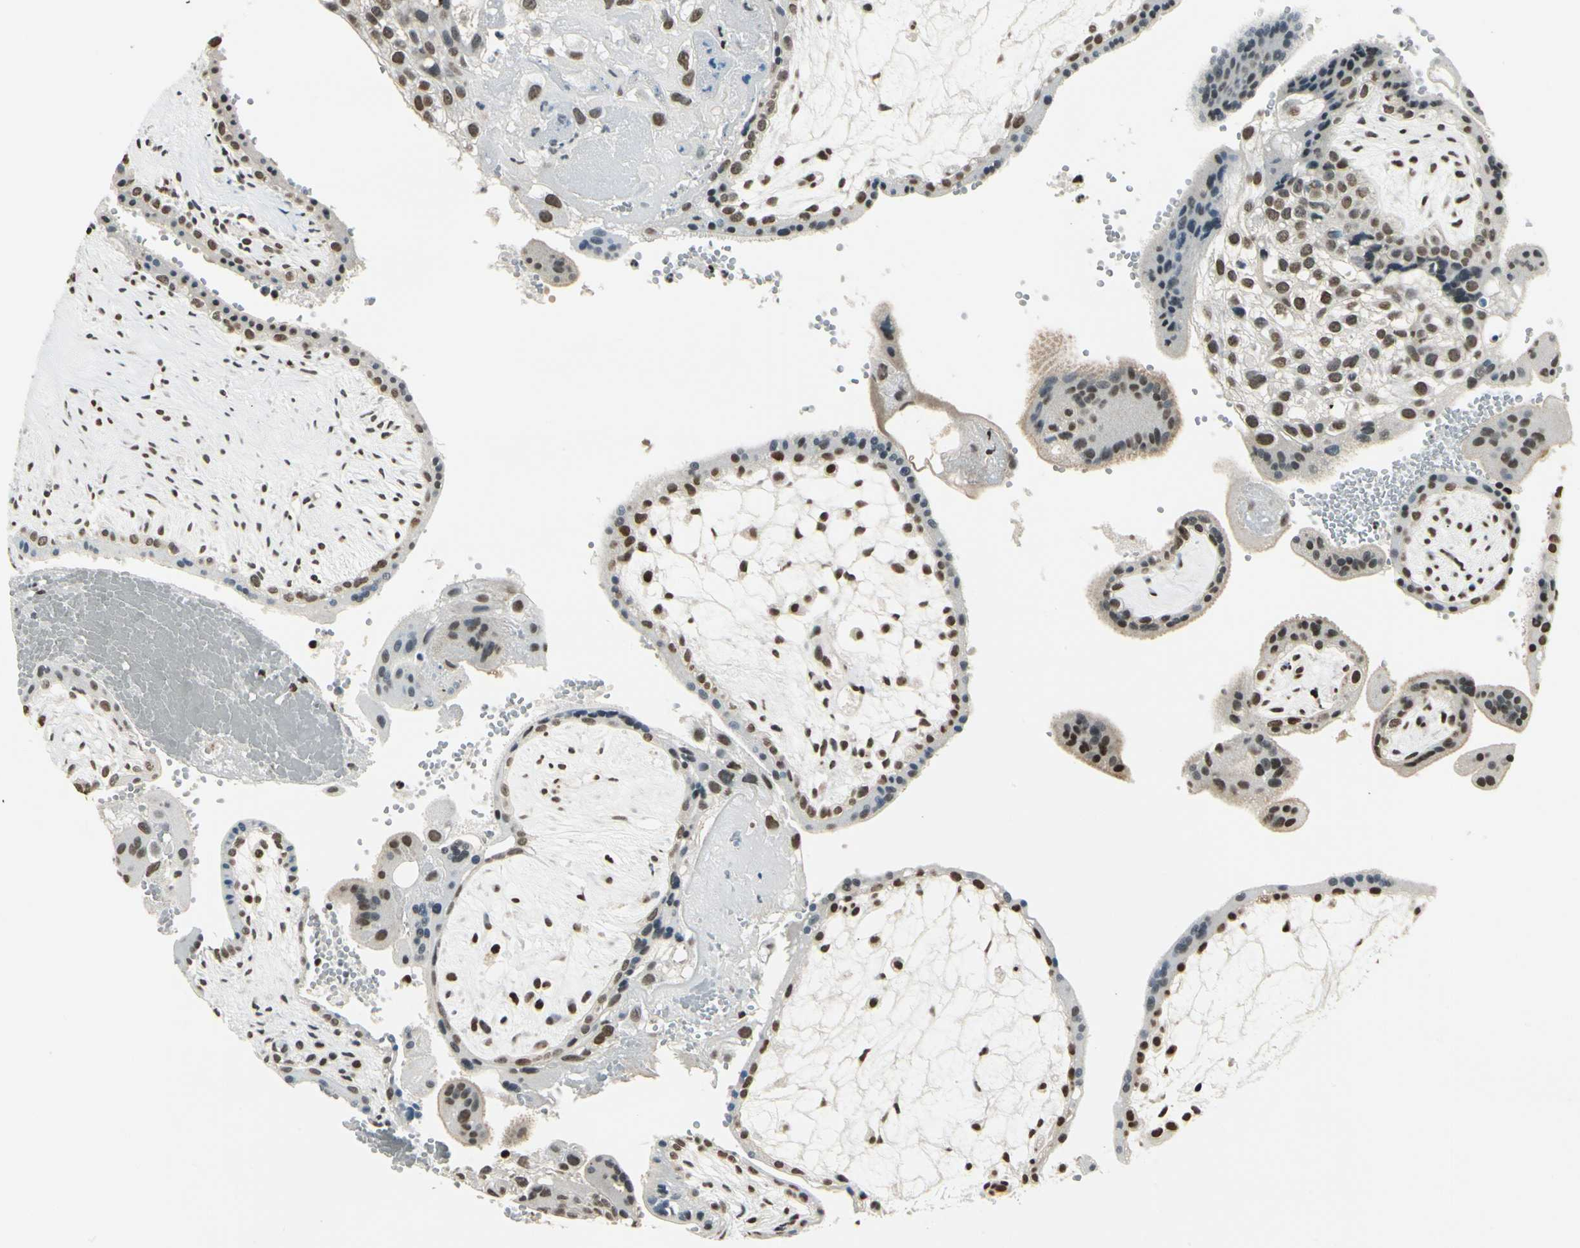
{"staining": {"intensity": "moderate", "quantity": ">75%", "location": "nuclear"}, "tissue": "placenta", "cell_type": "Decidual cells", "image_type": "normal", "snomed": [{"axis": "morphology", "description": "Normal tissue, NOS"}, {"axis": "topography", "description": "Placenta"}], "caption": "High-magnification brightfield microscopy of unremarkable placenta stained with DAB (brown) and counterstained with hematoxylin (blue). decidual cells exhibit moderate nuclear positivity is present in approximately>75% of cells. The staining was performed using DAB, with brown indicating positive protein expression. Nuclei are stained blue with hematoxylin.", "gene": "FANCG", "patient": {"sex": "female", "age": 30}}